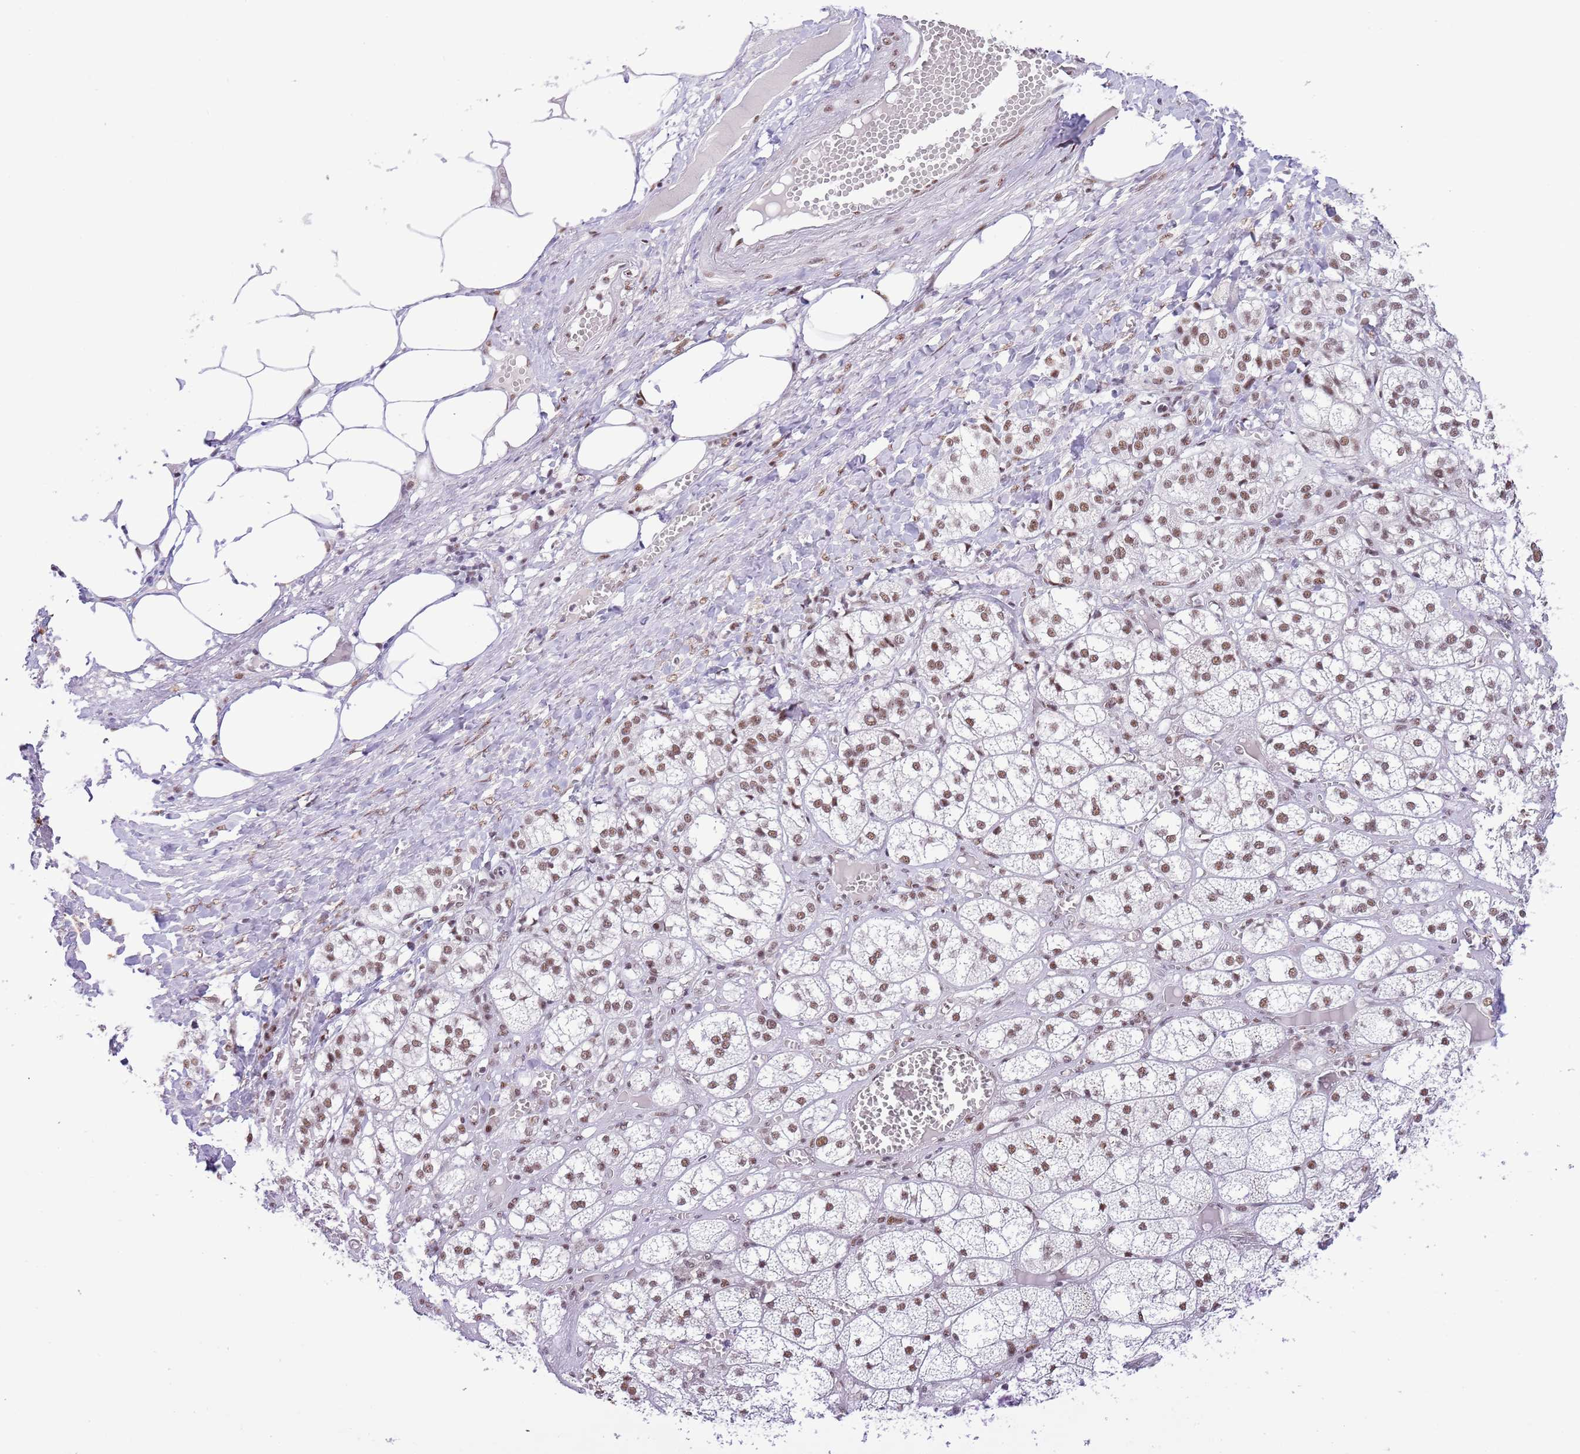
{"staining": {"intensity": "moderate", "quantity": ">75%", "location": "nuclear"}, "tissue": "adrenal gland", "cell_type": "Glandular cells", "image_type": "normal", "snomed": [{"axis": "morphology", "description": "Normal tissue, NOS"}, {"axis": "topography", "description": "Adrenal gland"}], "caption": "Protein expression analysis of benign adrenal gland reveals moderate nuclear staining in approximately >75% of glandular cells. Using DAB (3,3'-diaminobenzidine) (brown) and hematoxylin (blue) stains, captured at high magnification using brightfield microscopy.", "gene": "SF3A2", "patient": {"sex": "female", "age": 61}}